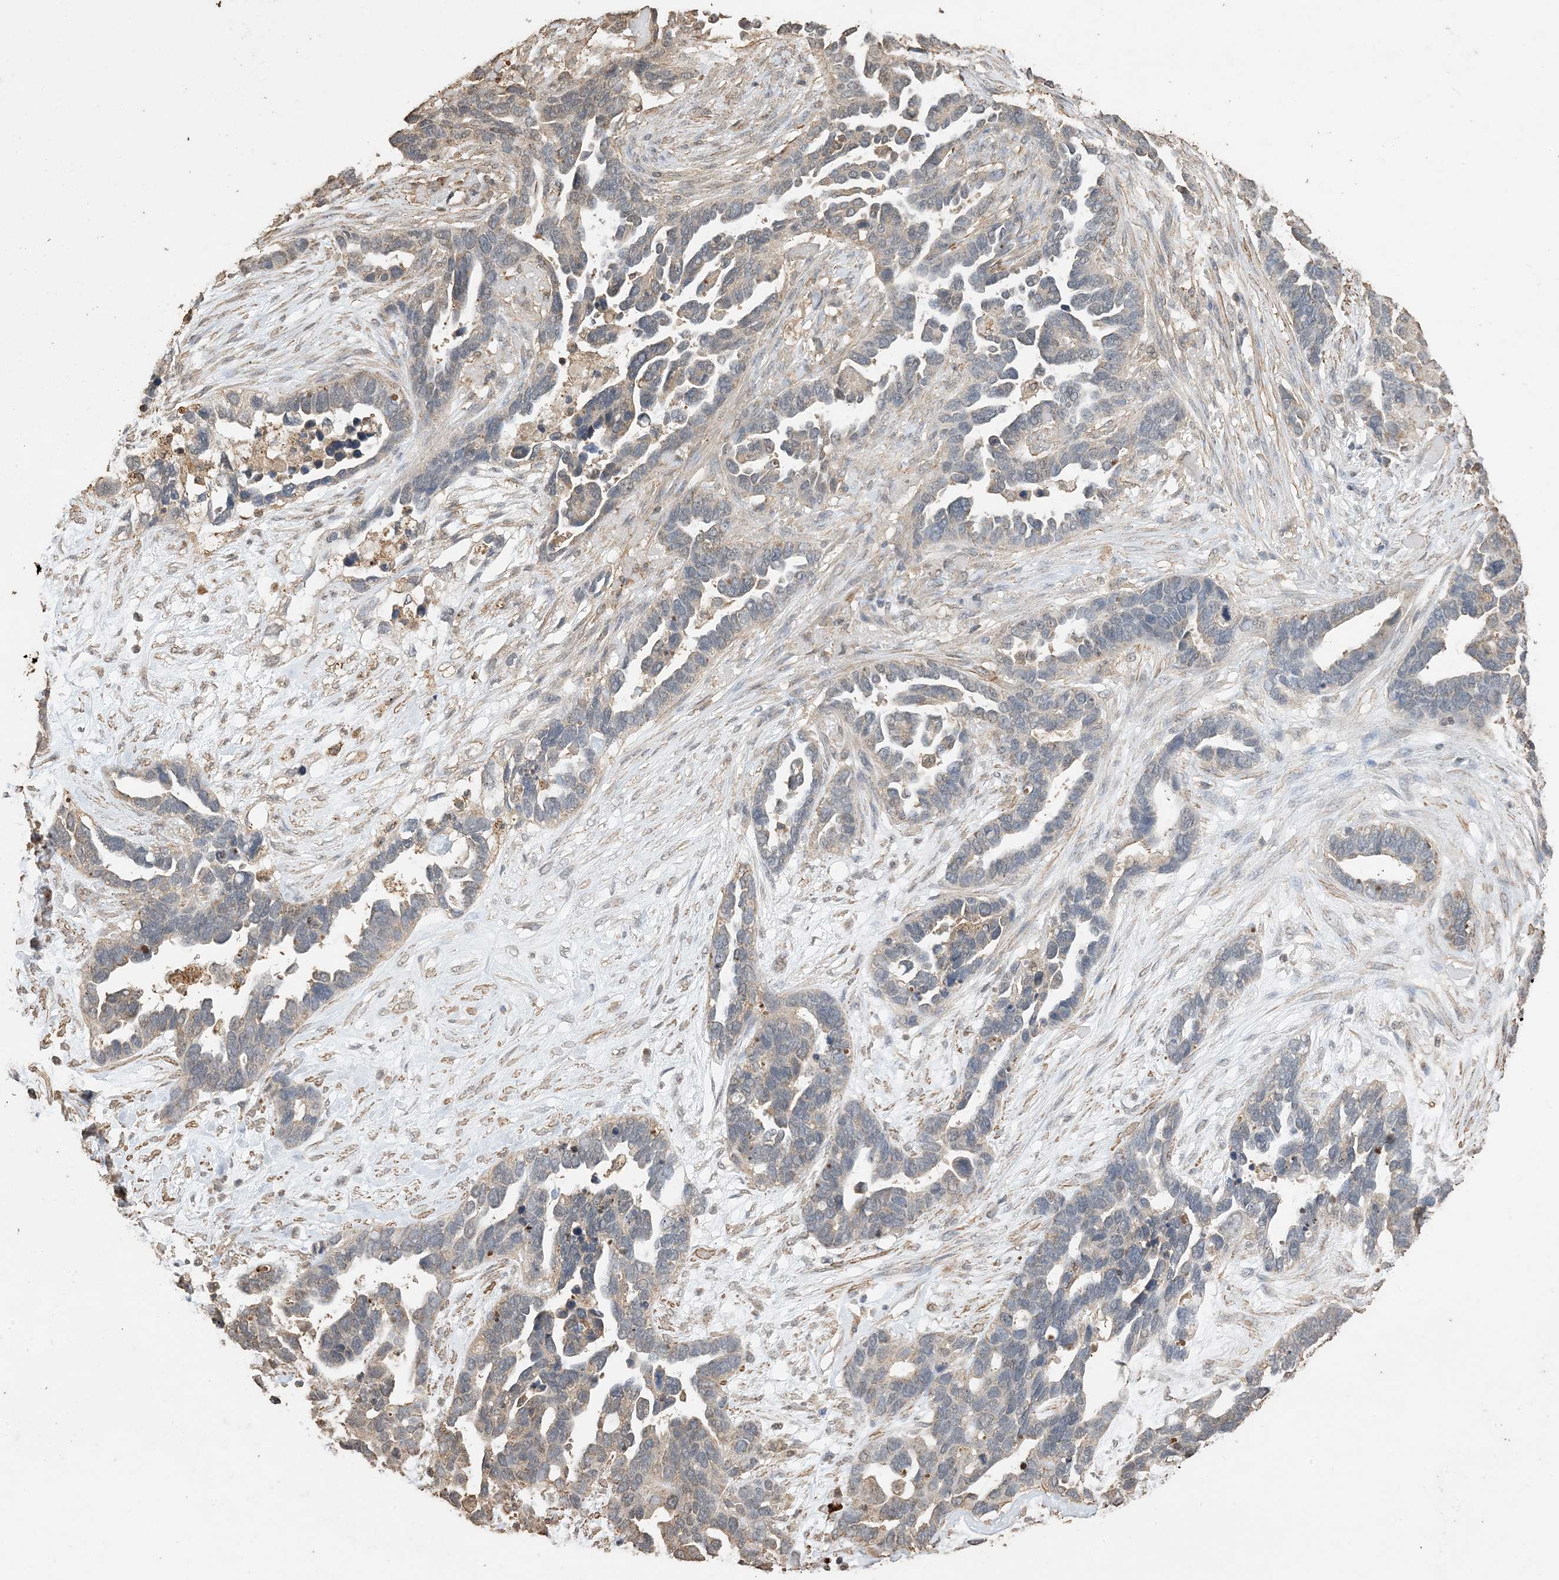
{"staining": {"intensity": "weak", "quantity": "<25%", "location": "cytoplasmic/membranous"}, "tissue": "ovarian cancer", "cell_type": "Tumor cells", "image_type": "cancer", "snomed": [{"axis": "morphology", "description": "Cystadenocarcinoma, serous, NOS"}, {"axis": "topography", "description": "Ovary"}], "caption": "DAB immunohistochemical staining of ovarian serous cystadenocarcinoma displays no significant staining in tumor cells.", "gene": "HPS4", "patient": {"sex": "female", "age": 54}}